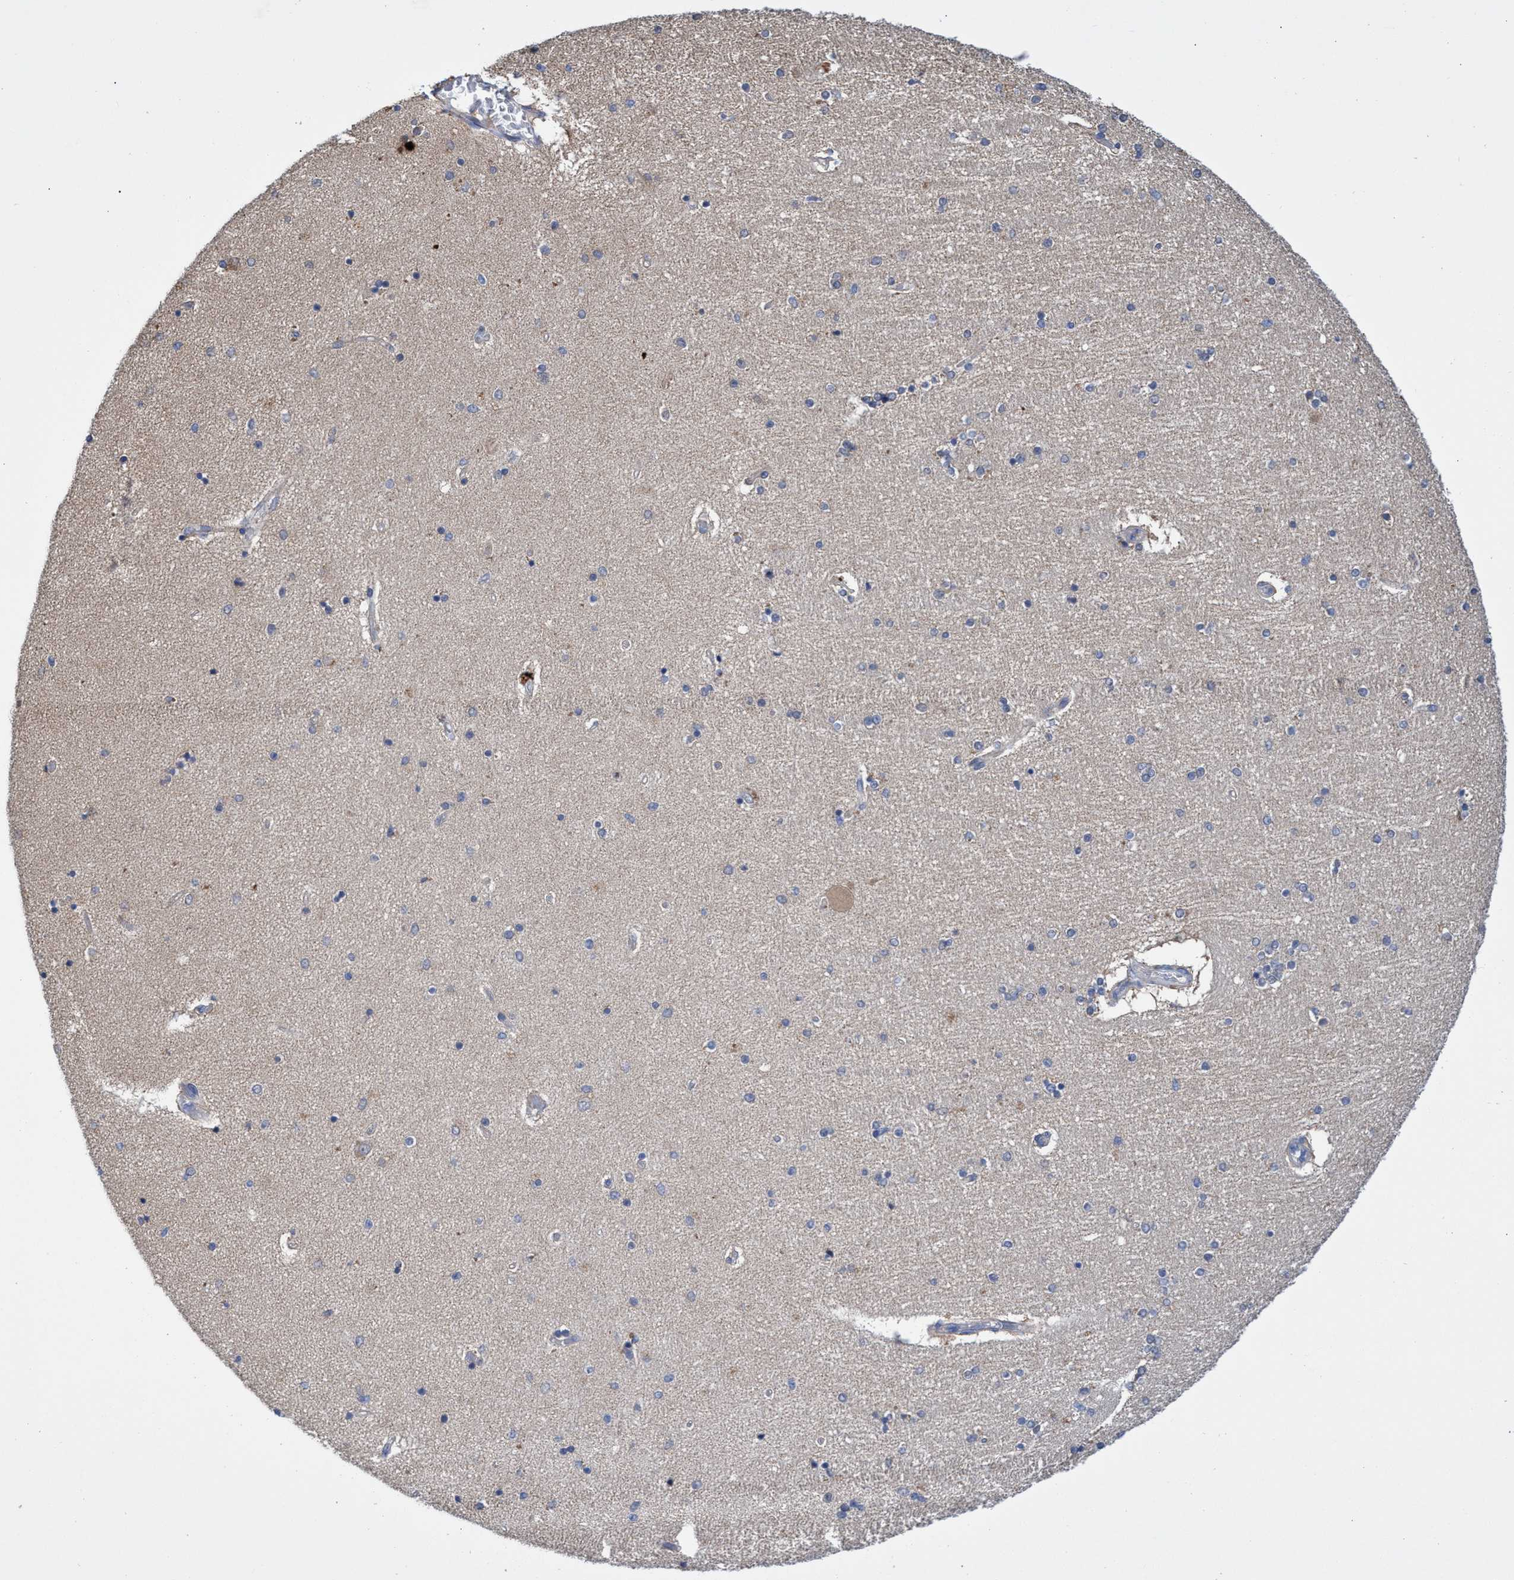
{"staining": {"intensity": "weak", "quantity": "<25%", "location": "cytoplasmic/membranous"}, "tissue": "hippocampus", "cell_type": "Glial cells", "image_type": "normal", "snomed": [{"axis": "morphology", "description": "Normal tissue, NOS"}, {"axis": "topography", "description": "Hippocampus"}], "caption": "High magnification brightfield microscopy of unremarkable hippocampus stained with DAB (brown) and counterstained with hematoxylin (blue): glial cells show no significant expression. Brightfield microscopy of immunohistochemistry (IHC) stained with DAB (brown) and hematoxylin (blue), captured at high magnification.", "gene": "SVEP1", "patient": {"sex": "female", "age": 54}}